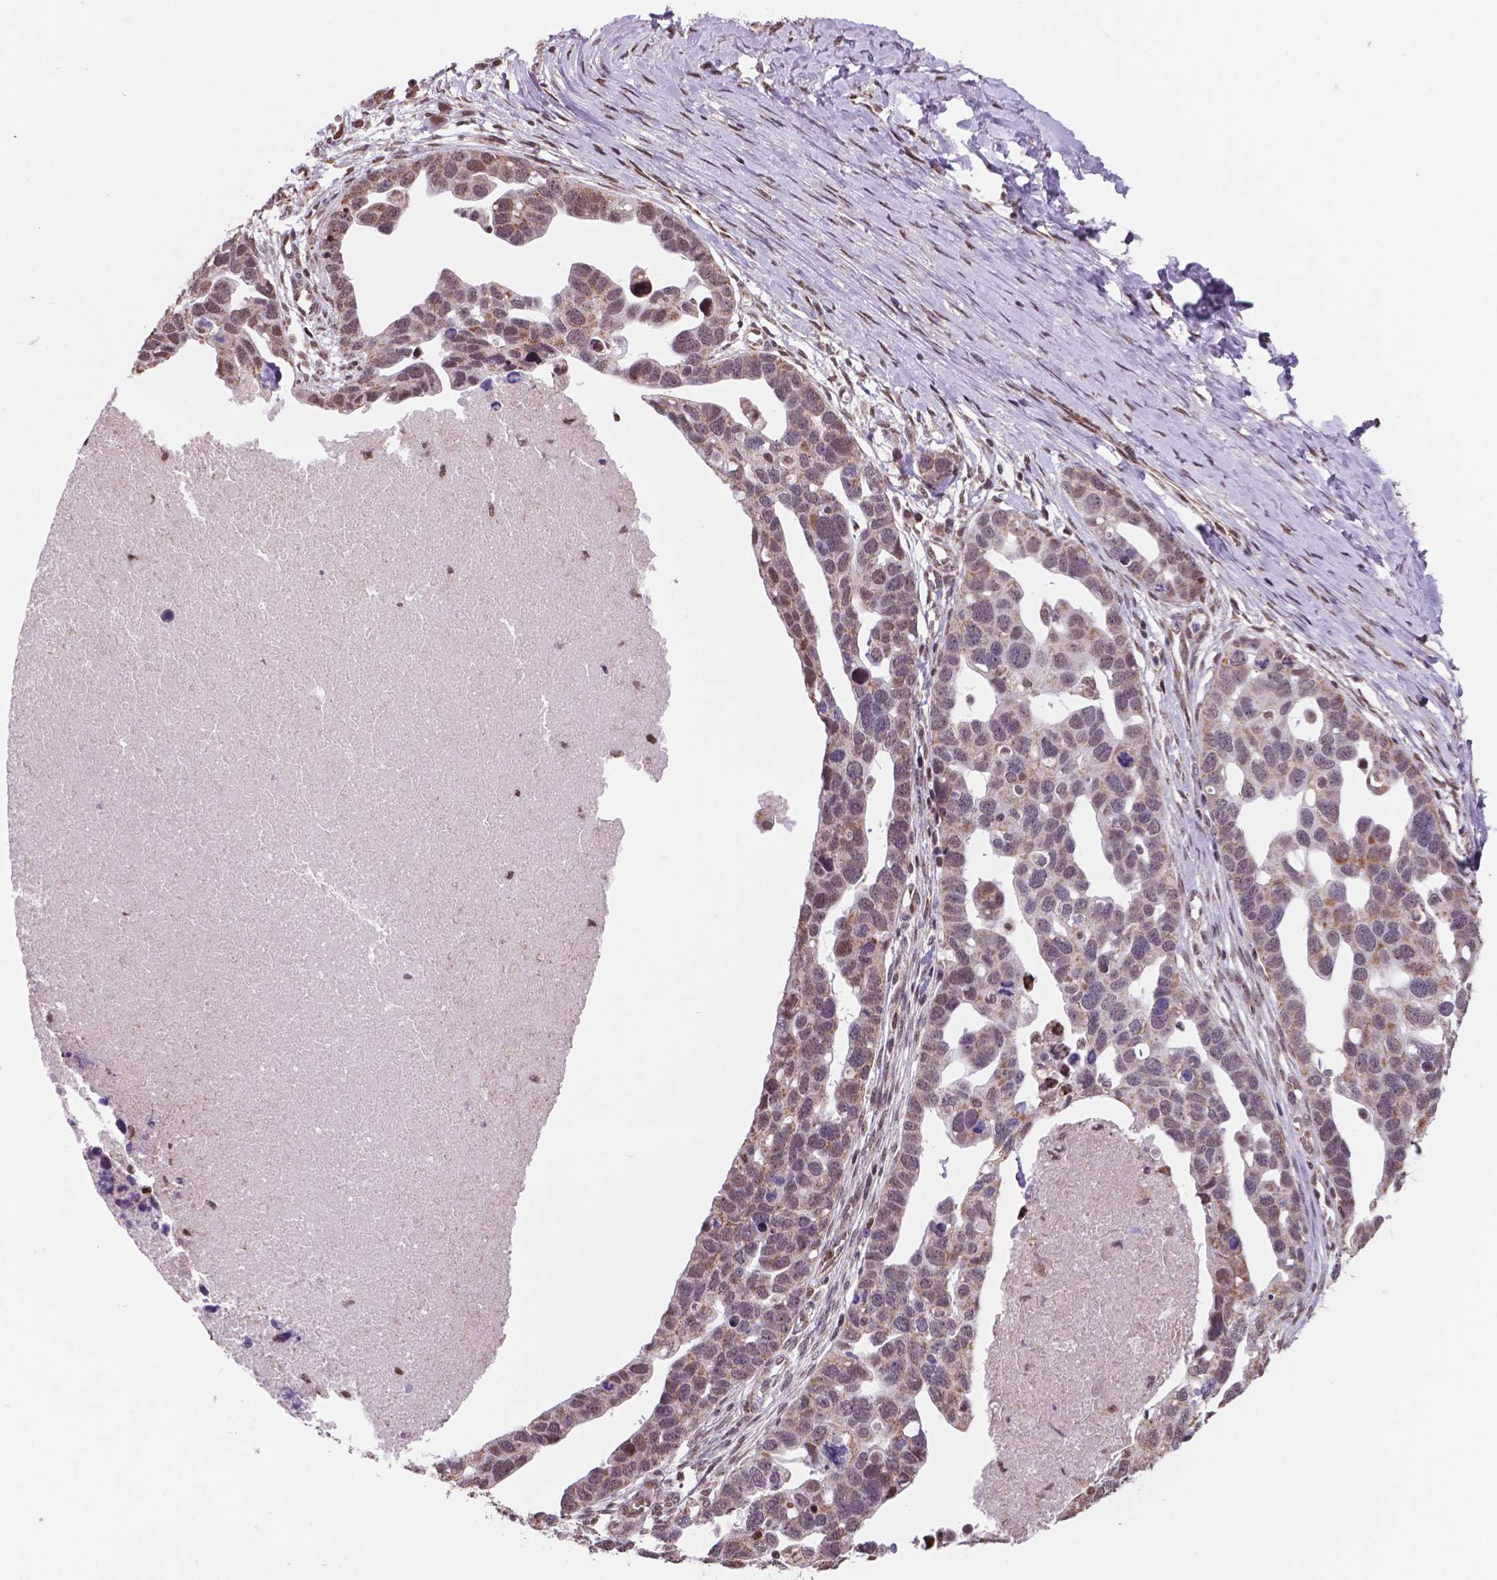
{"staining": {"intensity": "moderate", "quantity": "25%-75%", "location": "cytoplasmic/membranous,nuclear"}, "tissue": "ovarian cancer", "cell_type": "Tumor cells", "image_type": "cancer", "snomed": [{"axis": "morphology", "description": "Cystadenocarcinoma, serous, NOS"}, {"axis": "topography", "description": "Ovary"}], "caption": "Immunohistochemical staining of human ovarian serous cystadenocarcinoma reveals medium levels of moderate cytoplasmic/membranous and nuclear protein positivity in approximately 25%-75% of tumor cells.", "gene": "NDUFA10", "patient": {"sex": "female", "age": 54}}